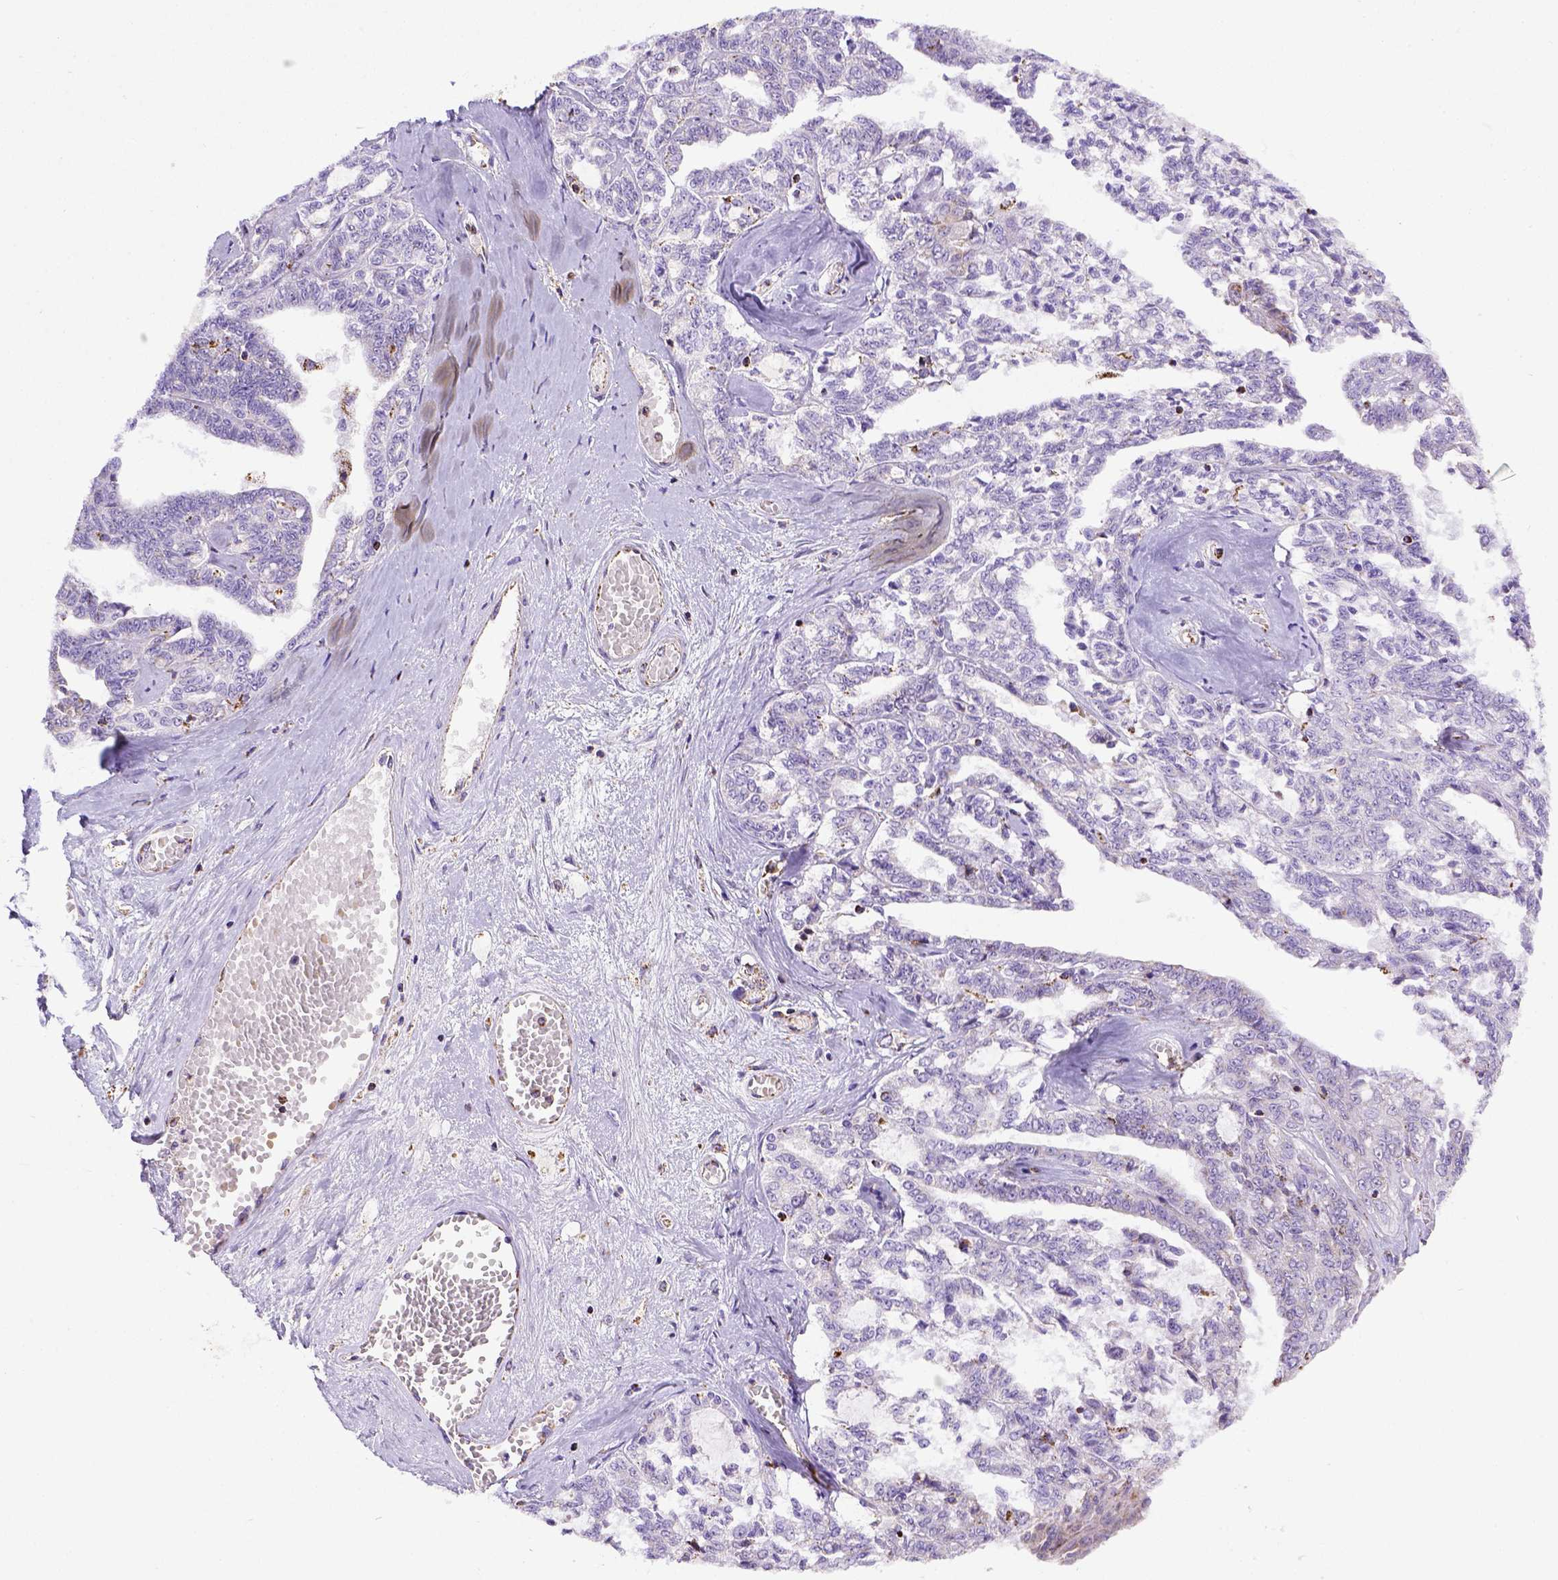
{"staining": {"intensity": "negative", "quantity": "none", "location": "none"}, "tissue": "ovarian cancer", "cell_type": "Tumor cells", "image_type": "cancer", "snomed": [{"axis": "morphology", "description": "Cystadenocarcinoma, serous, NOS"}, {"axis": "topography", "description": "Ovary"}], "caption": "Serous cystadenocarcinoma (ovarian) stained for a protein using immunohistochemistry displays no positivity tumor cells.", "gene": "MT-CO1", "patient": {"sex": "female", "age": 71}}